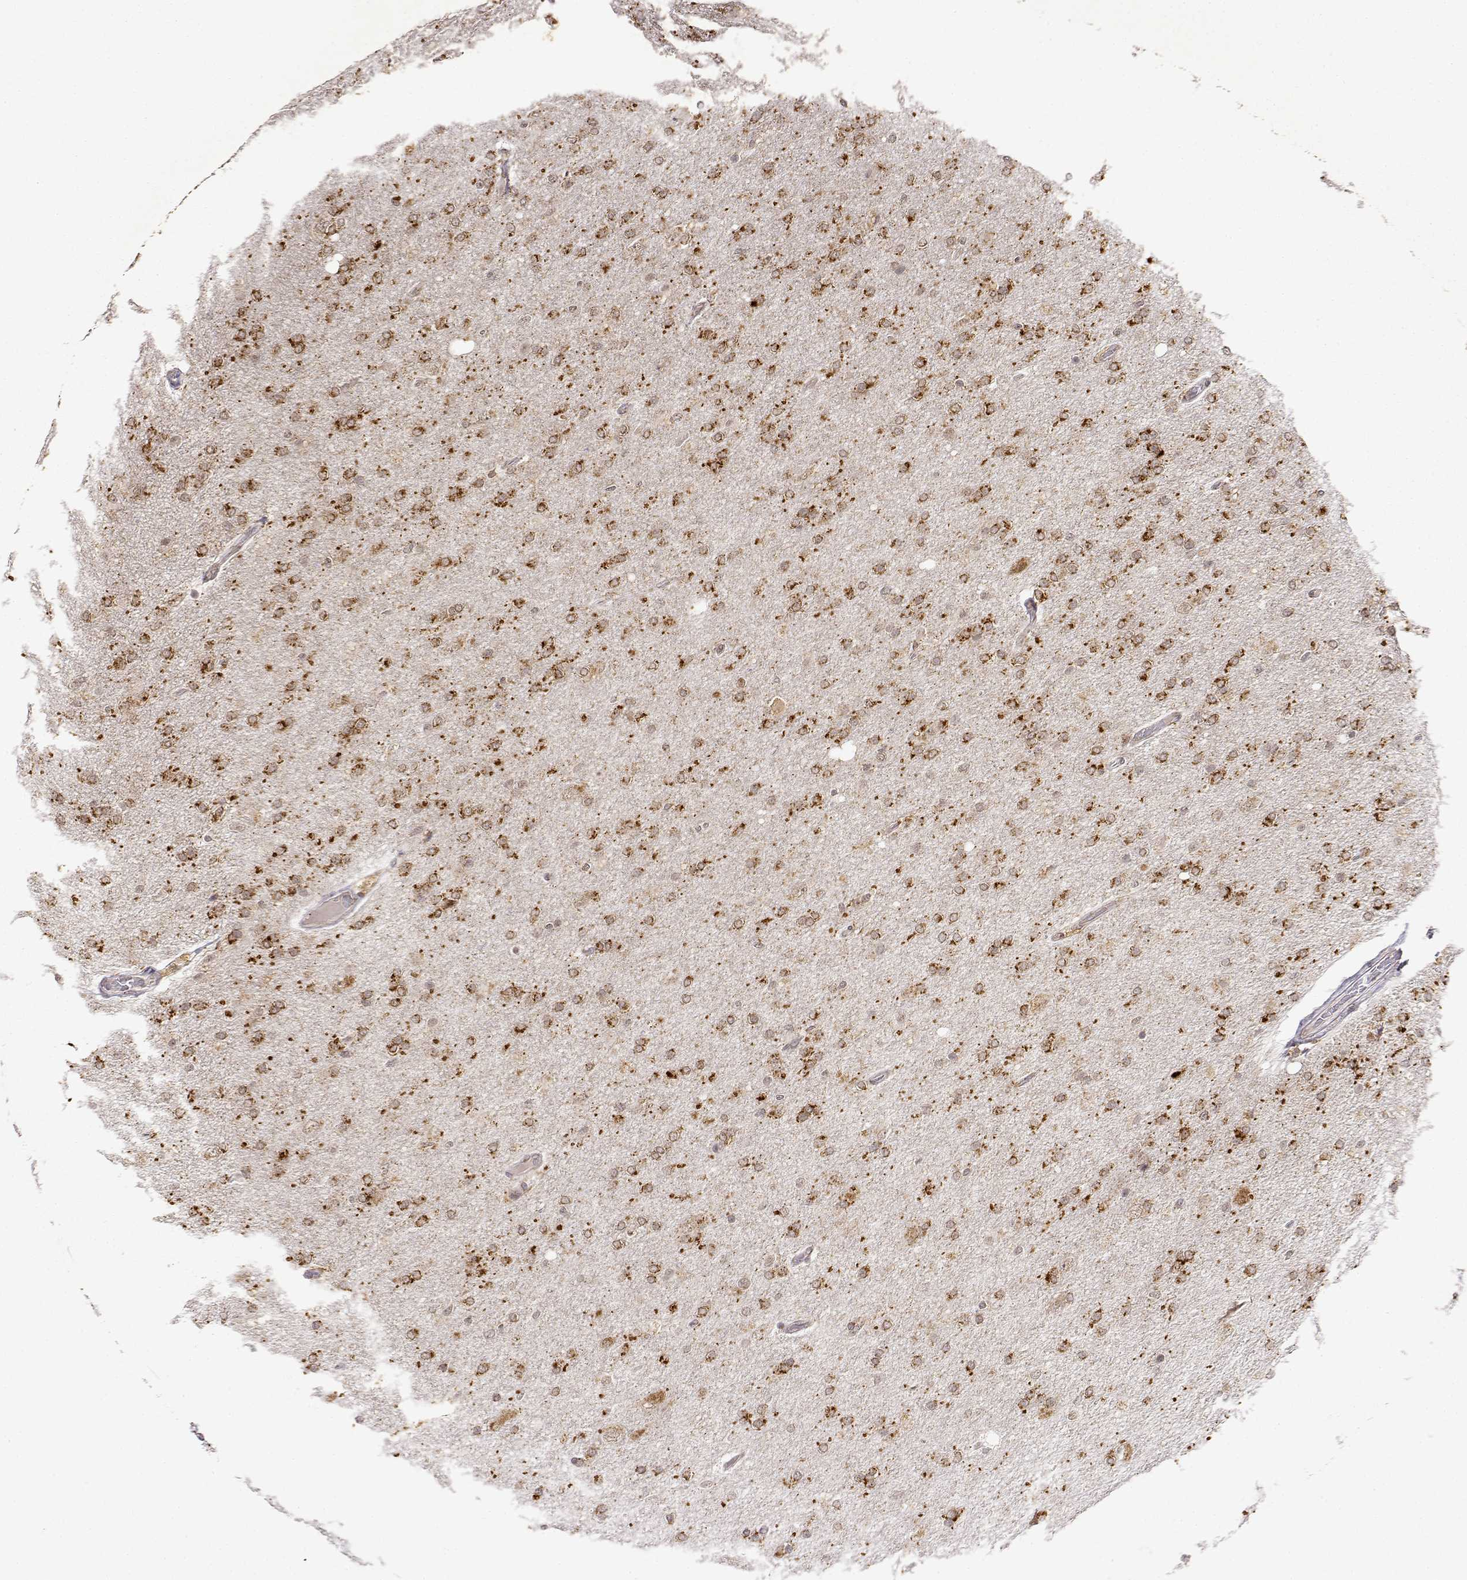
{"staining": {"intensity": "strong", "quantity": ">75%", "location": "cytoplasmic/membranous"}, "tissue": "glioma", "cell_type": "Tumor cells", "image_type": "cancer", "snomed": [{"axis": "morphology", "description": "Glioma, malignant, High grade"}, {"axis": "topography", "description": "Cerebral cortex"}], "caption": "Tumor cells display strong cytoplasmic/membranous positivity in about >75% of cells in glioma.", "gene": "RNF13", "patient": {"sex": "male", "age": 70}}